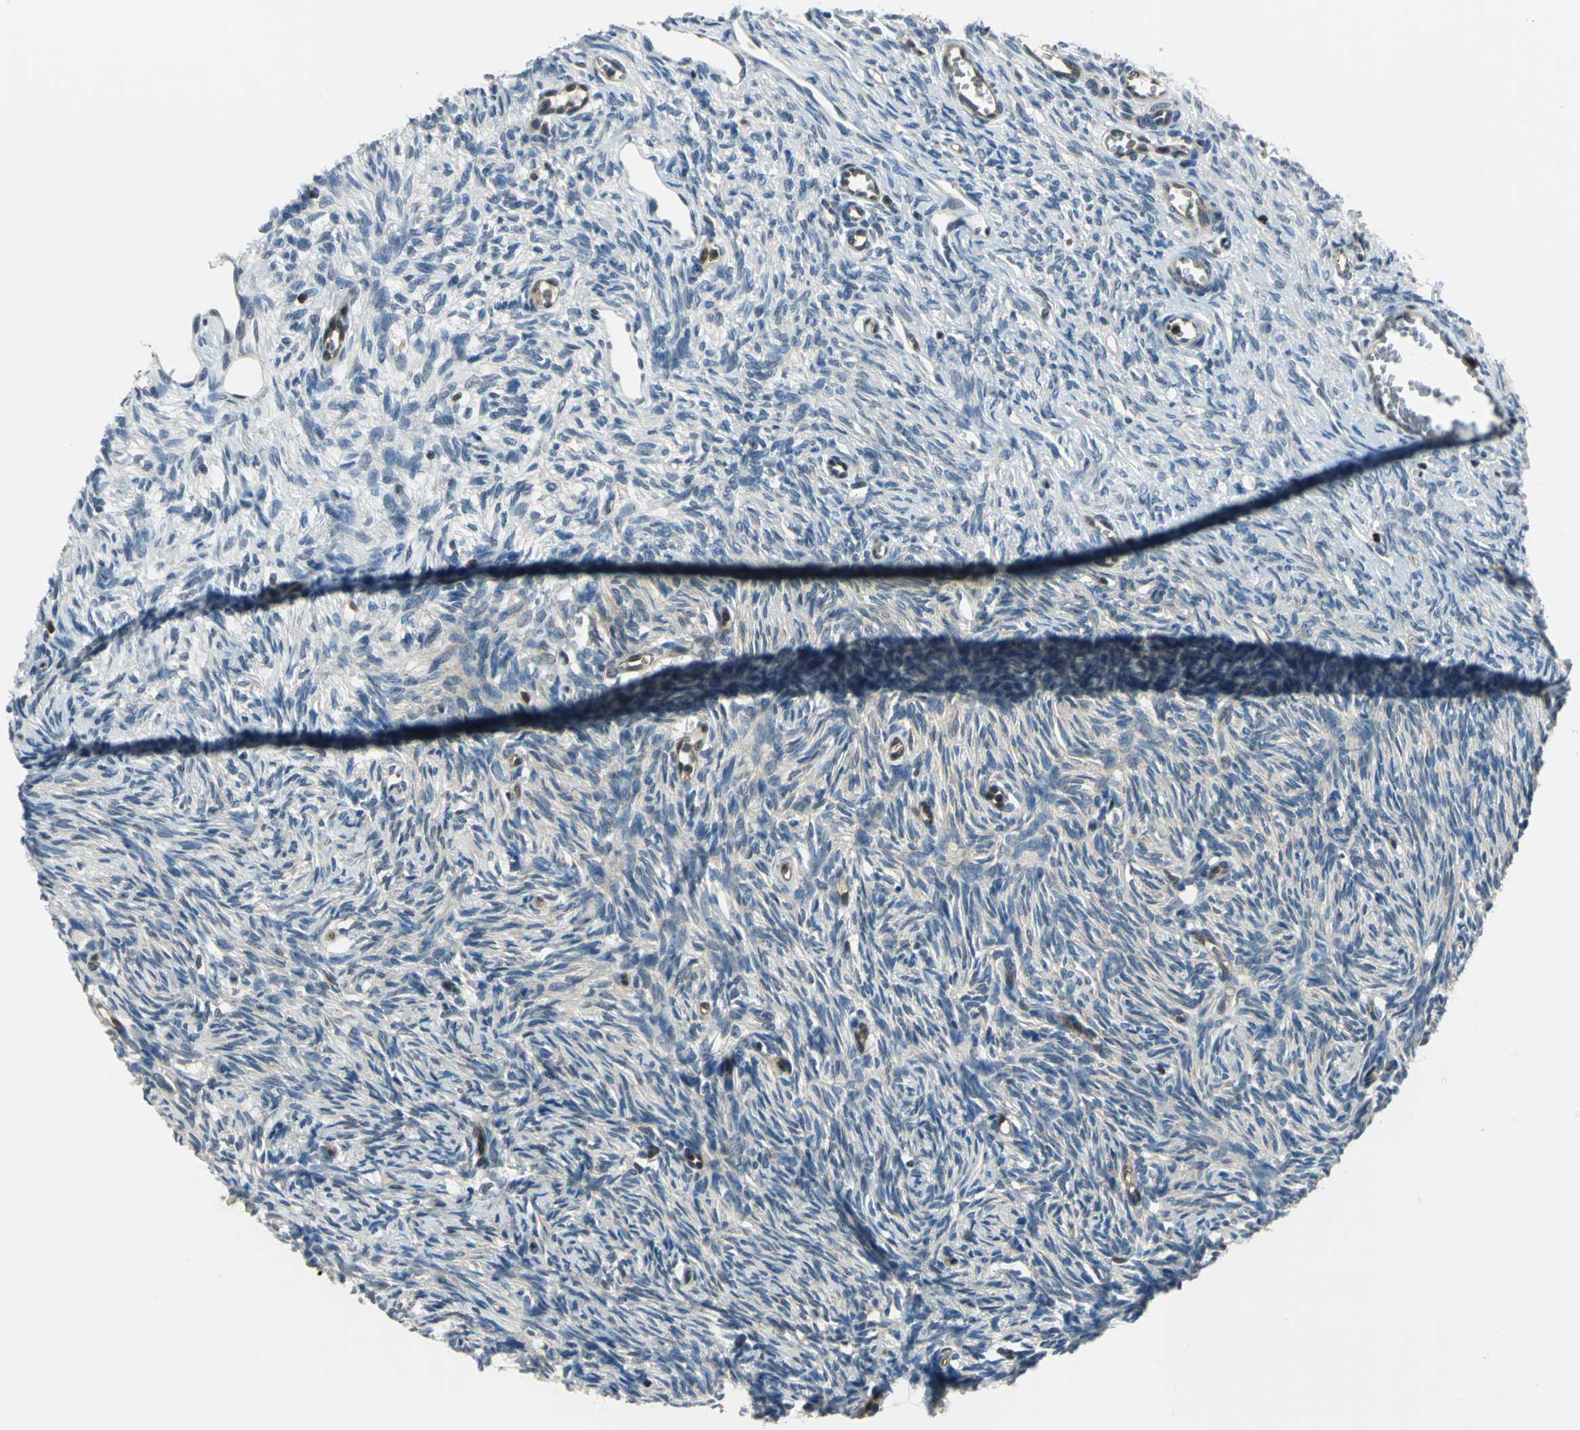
{"staining": {"intensity": "negative", "quantity": "none", "location": "none"}, "tissue": "ovary", "cell_type": "Follicle cells", "image_type": "normal", "snomed": [{"axis": "morphology", "description": "Normal tissue, NOS"}, {"axis": "topography", "description": "Ovary"}], "caption": "Histopathology image shows no significant protein positivity in follicle cells of benign ovary.", "gene": "PSME1", "patient": {"sex": "female", "age": 33}}